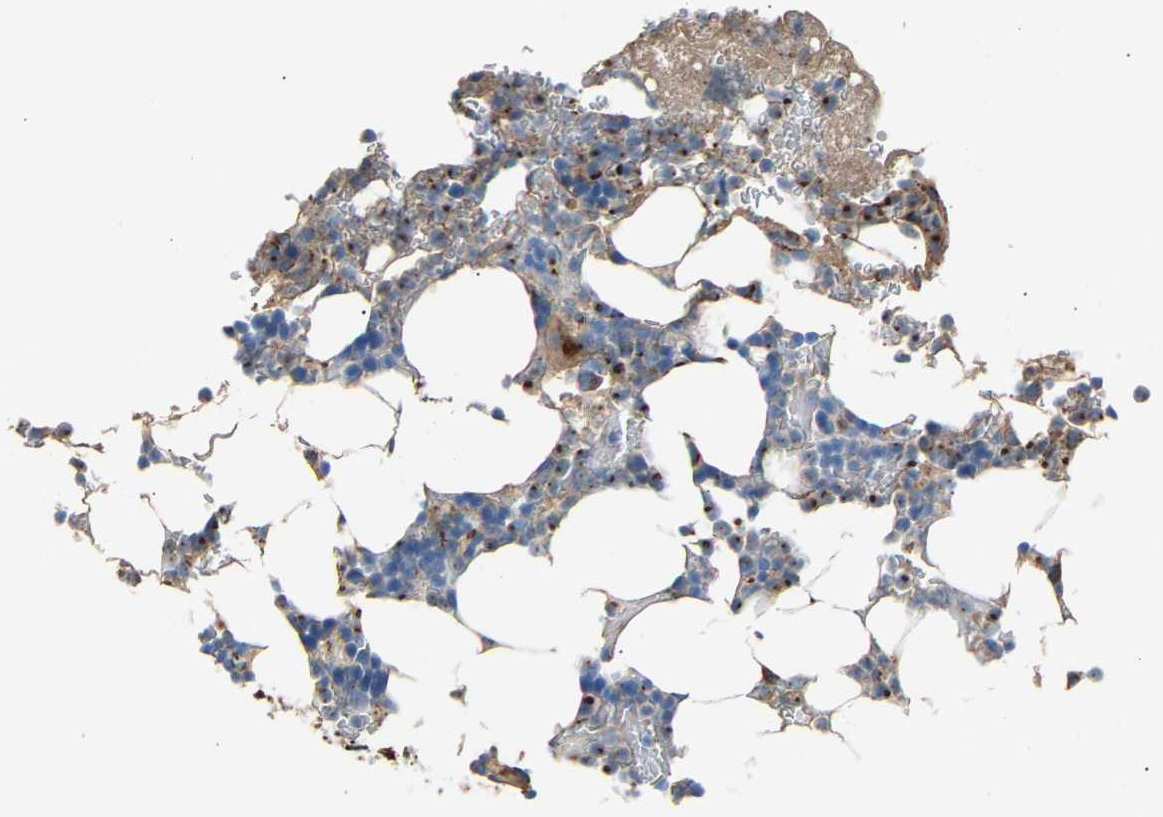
{"staining": {"intensity": "moderate", "quantity": "25%-75%", "location": "cytoplasmic/membranous"}, "tissue": "bone marrow", "cell_type": "Hematopoietic cells", "image_type": "normal", "snomed": [{"axis": "morphology", "description": "Normal tissue, NOS"}, {"axis": "topography", "description": "Bone marrow"}], "caption": "A high-resolution histopathology image shows immunohistochemistry staining of benign bone marrow, which shows moderate cytoplasmic/membranous expression in approximately 25%-75% of hematopoietic cells. (Stains: DAB (3,3'-diaminobenzidine) in brown, nuclei in blue, Microscopy: brightfield microscopy at high magnification).", "gene": "CYREN", "patient": {"sex": "female", "age": 81}}